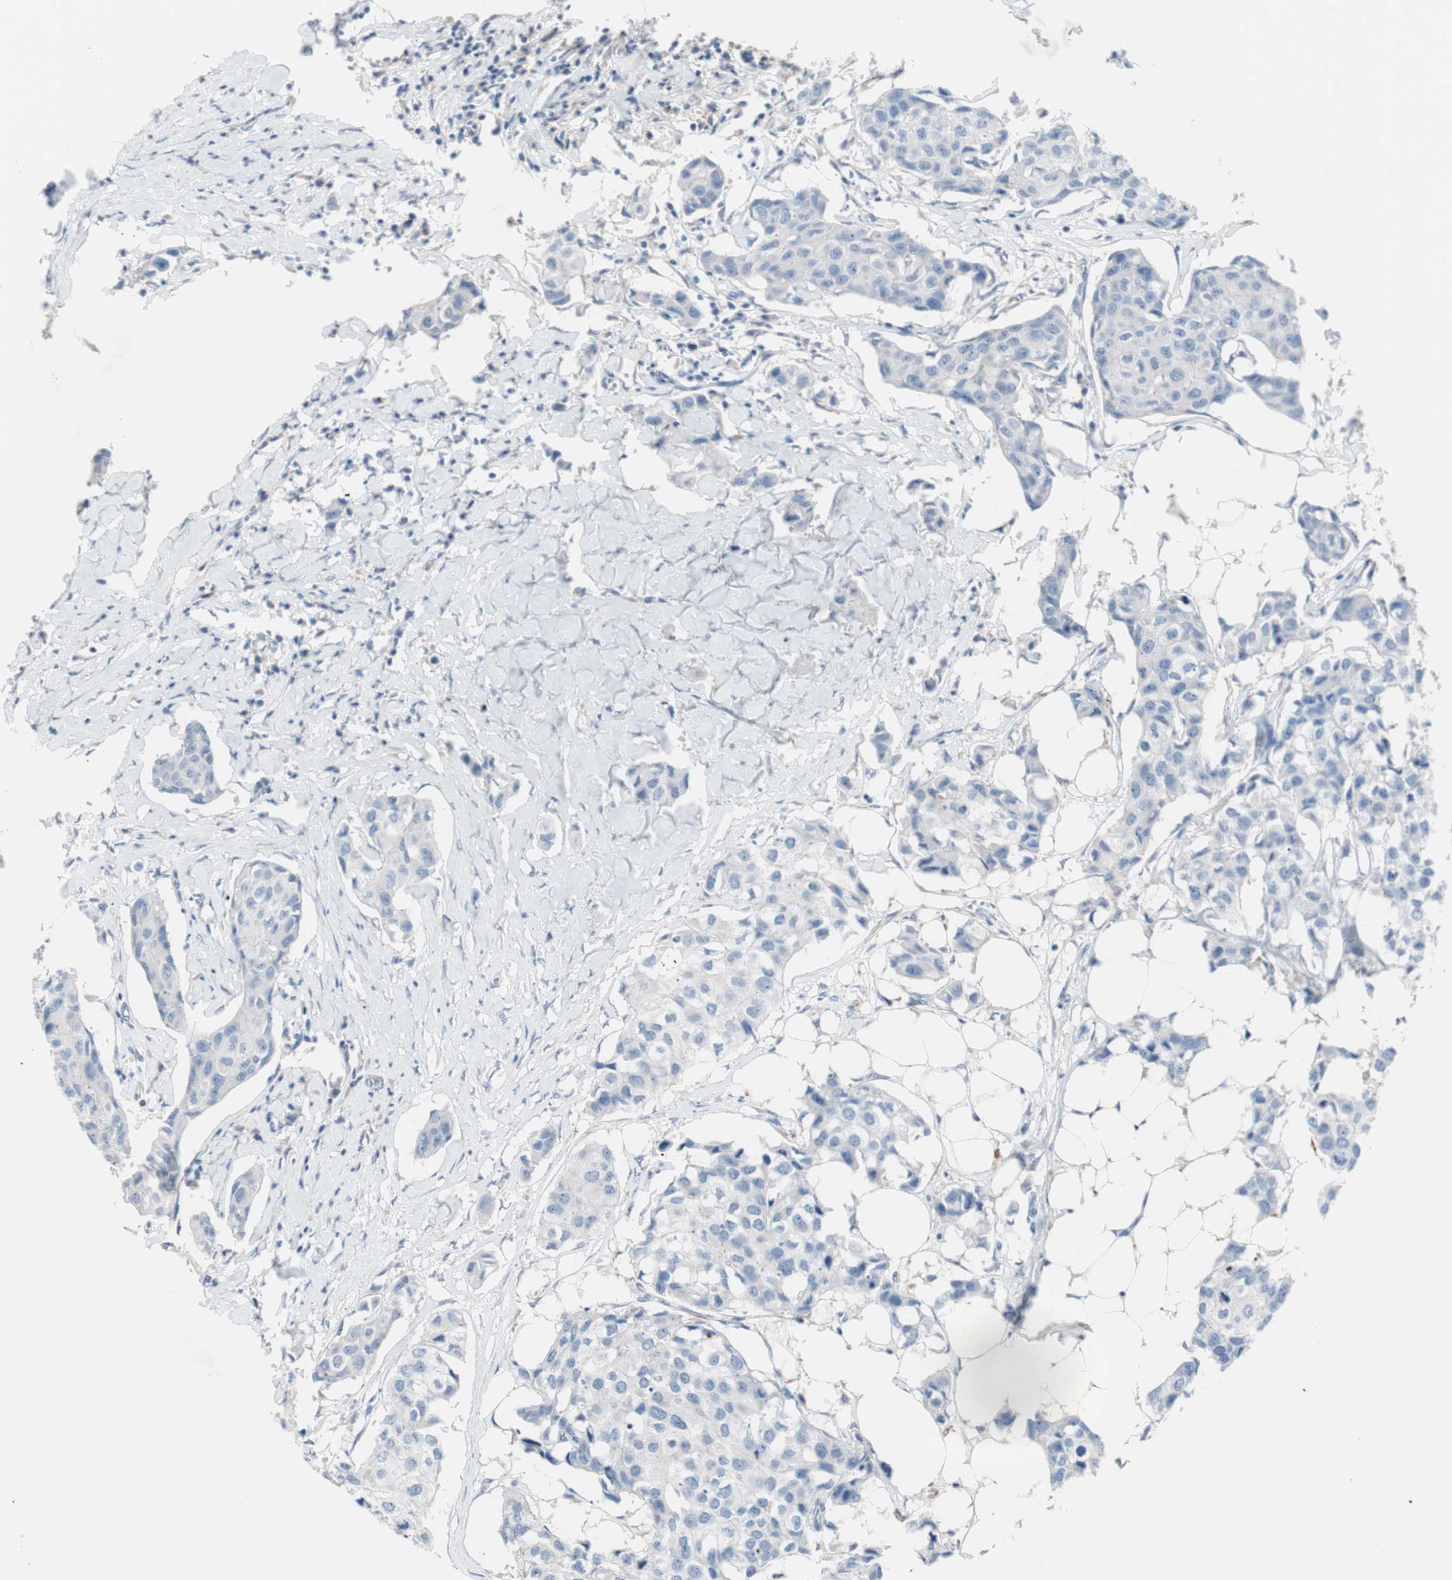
{"staining": {"intensity": "negative", "quantity": "none", "location": "none"}, "tissue": "breast cancer", "cell_type": "Tumor cells", "image_type": "cancer", "snomed": [{"axis": "morphology", "description": "Duct carcinoma"}, {"axis": "topography", "description": "Breast"}], "caption": "Protein analysis of breast infiltrating ductal carcinoma shows no significant positivity in tumor cells.", "gene": "ULBP1", "patient": {"sex": "female", "age": 80}}